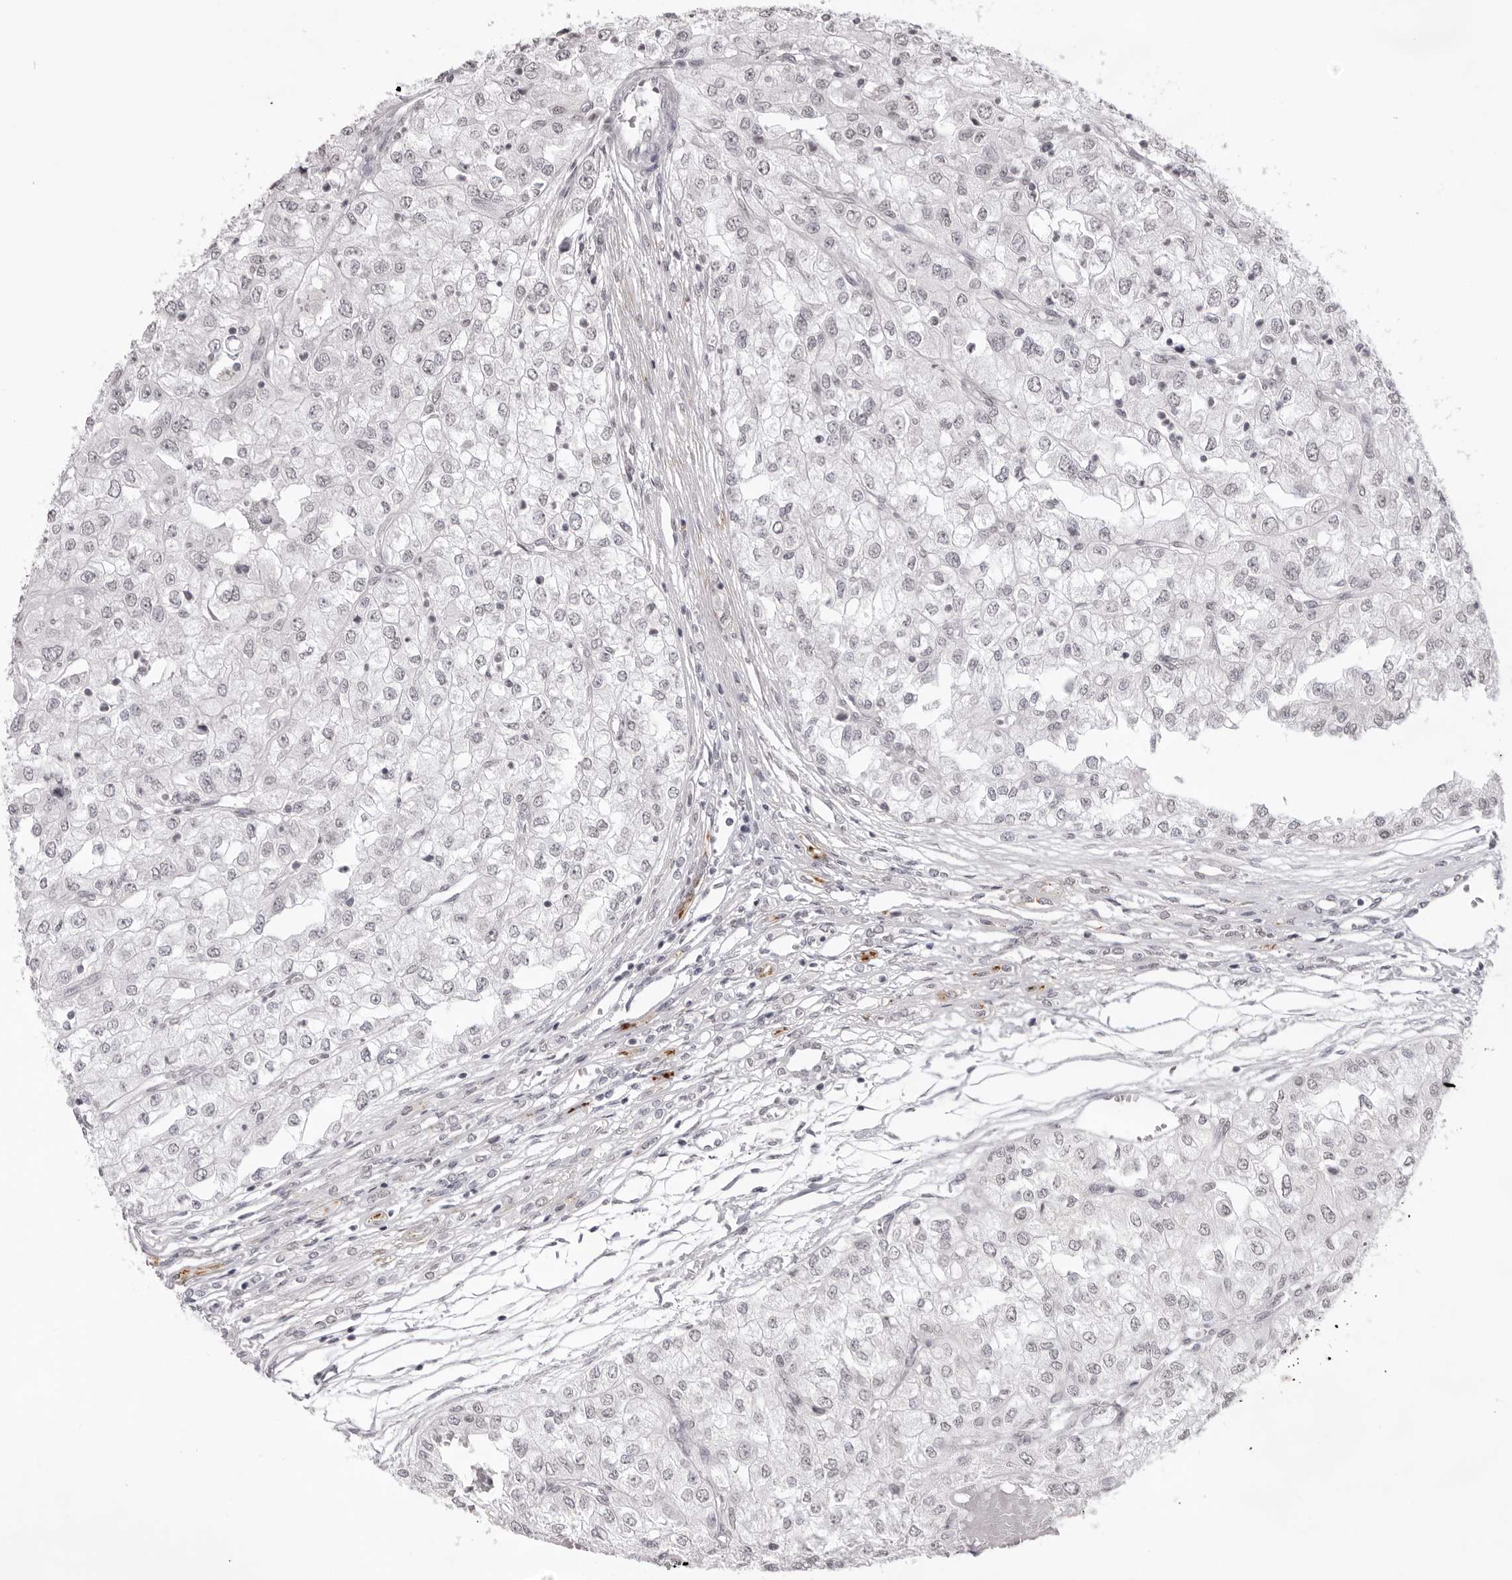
{"staining": {"intensity": "negative", "quantity": "none", "location": "none"}, "tissue": "renal cancer", "cell_type": "Tumor cells", "image_type": "cancer", "snomed": [{"axis": "morphology", "description": "Adenocarcinoma, NOS"}, {"axis": "topography", "description": "Kidney"}], "caption": "High magnification brightfield microscopy of renal adenocarcinoma stained with DAB (brown) and counterstained with hematoxylin (blue): tumor cells show no significant staining.", "gene": "NTM", "patient": {"sex": "female", "age": 54}}